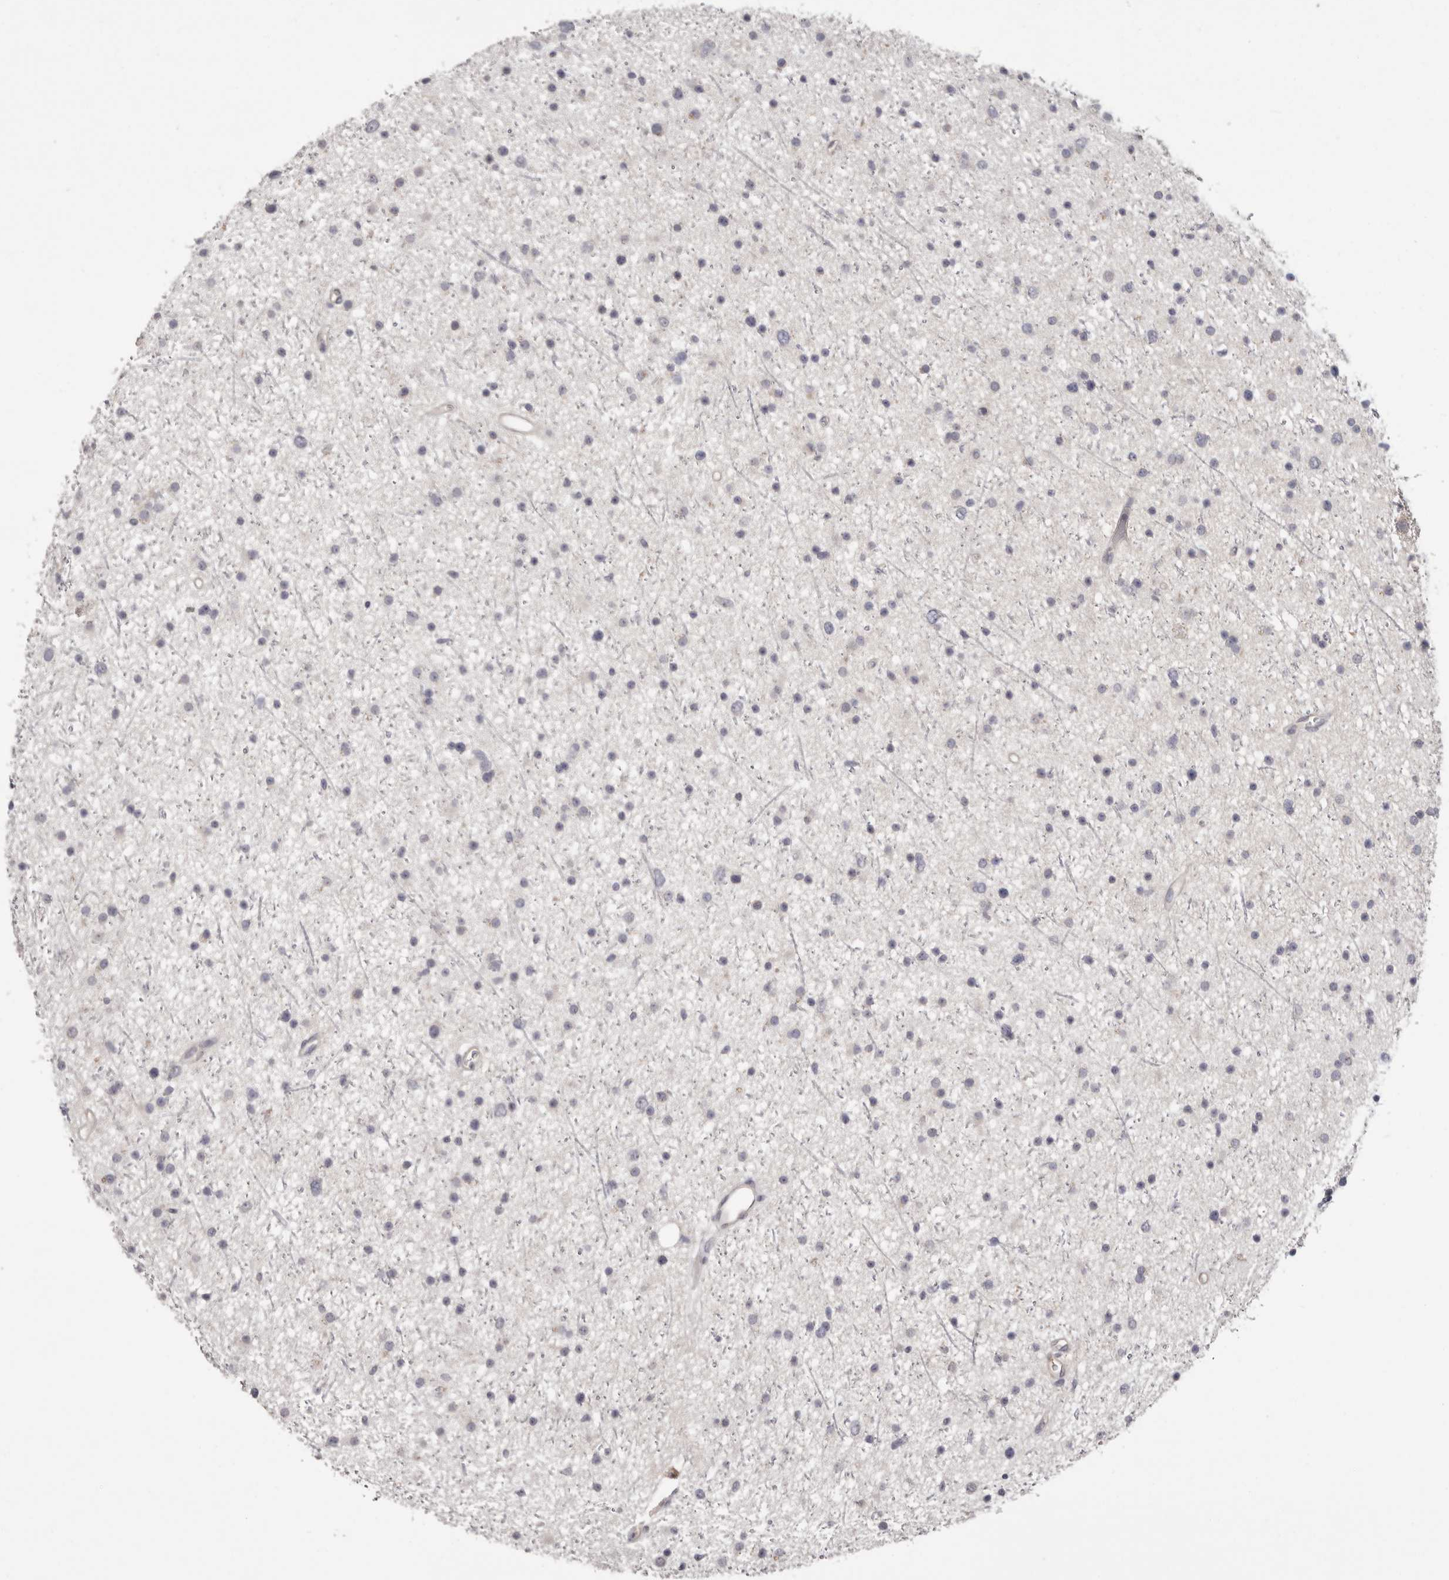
{"staining": {"intensity": "negative", "quantity": "none", "location": "none"}, "tissue": "glioma", "cell_type": "Tumor cells", "image_type": "cancer", "snomed": [{"axis": "morphology", "description": "Glioma, malignant, Low grade"}, {"axis": "topography", "description": "Cerebral cortex"}], "caption": "Glioma stained for a protein using IHC demonstrates no staining tumor cells.", "gene": "MMACHC", "patient": {"sex": "female", "age": 39}}